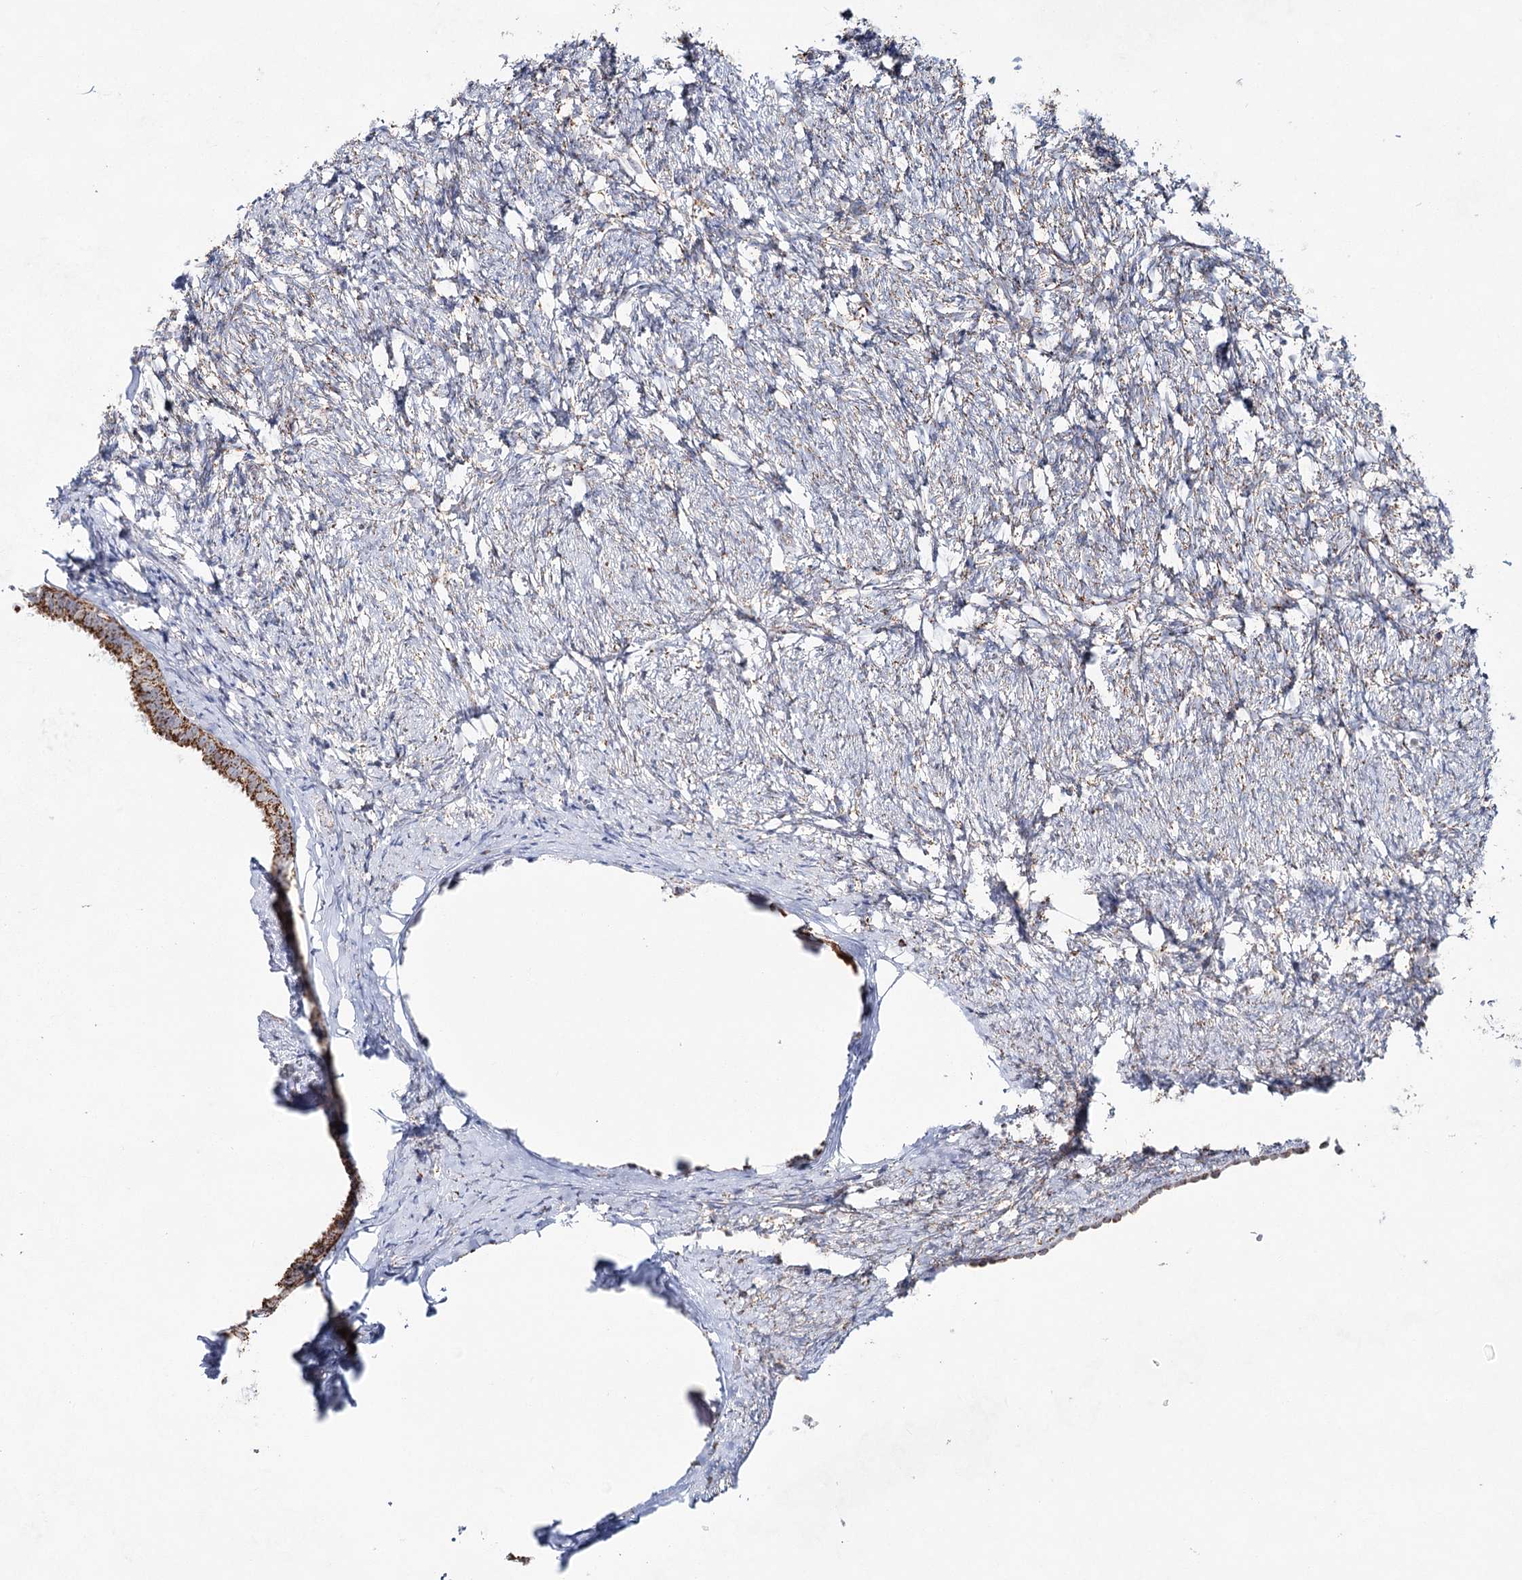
{"staining": {"intensity": "moderate", "quantity": ">75%", "location": "cytoplasmic/membranous"}, "tissue": "ovary", "cell_type": "Follicle cells", "image_type": "normal", "snomed": [{"axis": "morphology", "description": "Normal tissue, NOS"}, {"axis": "topography", "description": "Ovary"}], "caption": "High-power microscopy captured an IHC histopathology image of unremarkable ovary, revealing moderate cytoplasmic/membranous expression in about >75% of follicle cells. The staining is performed using DAB (3,3'-diaminobenzidine) brown chromogen to label protein expression. The nuclei are counter-stained blue using hematoxylin.", "gene": "CWF19L1", "patient": {"sex": "female", "age": 60}}